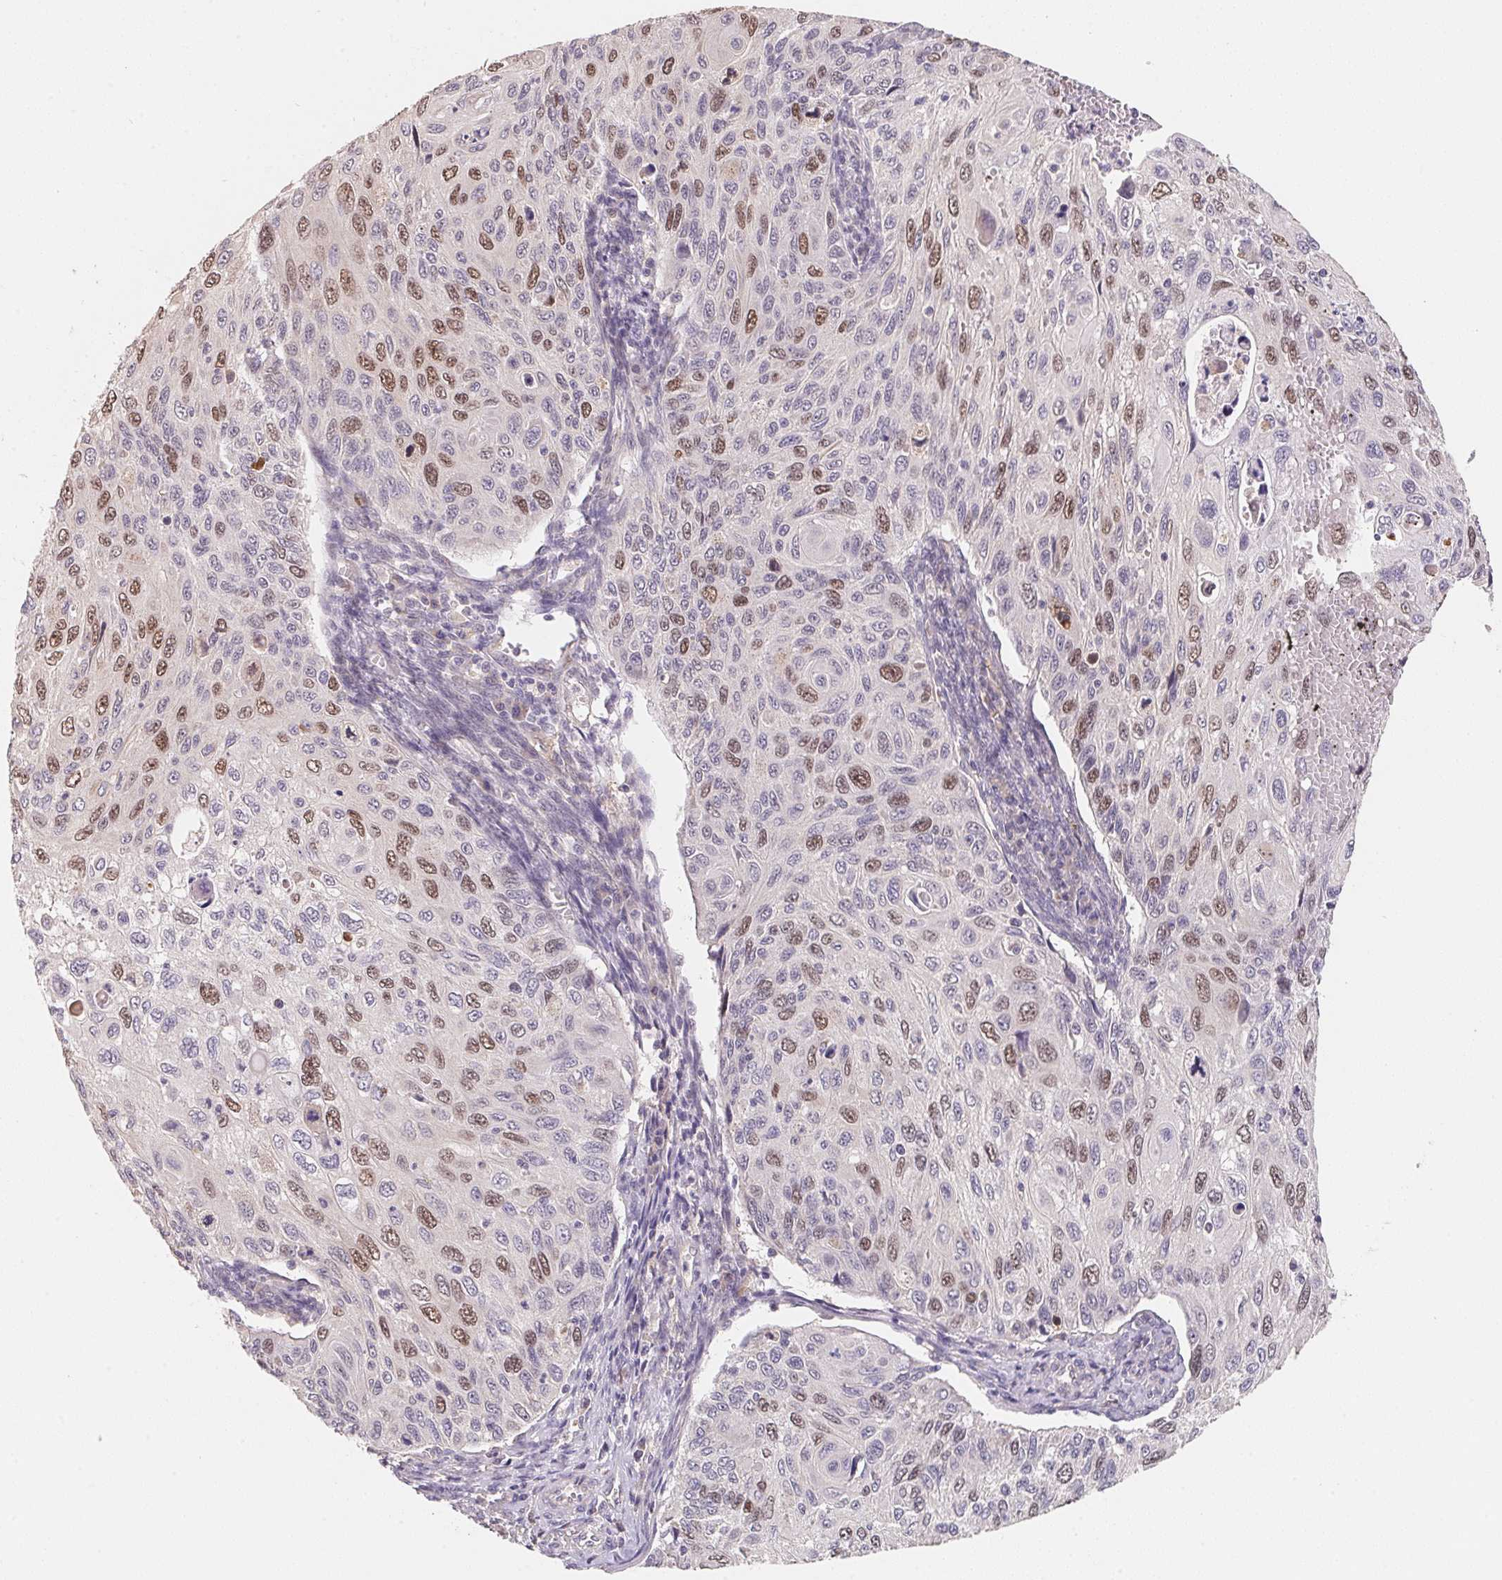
{"staining": {"intensity": "moderate", "quantity": "25%-75%", "location": "nuclear"}, "tissue": "cervical cancer", "cell_type": "Tumor cells", "image_type": "cancer", "snomed": [{"axis": "morphology", "description": "Squamous cell carcinoma, NOS"}, {"axis": "topography", "description": "Cervix"}], "caption": "The histopathology image displays staining of cervical cancer (squamous cell carcinoma), revealing moderate nuclear protein expression (brown color) within tumor cells.", "gene": "KIFC1", "patient": {"sex": "female", "age": 70}}